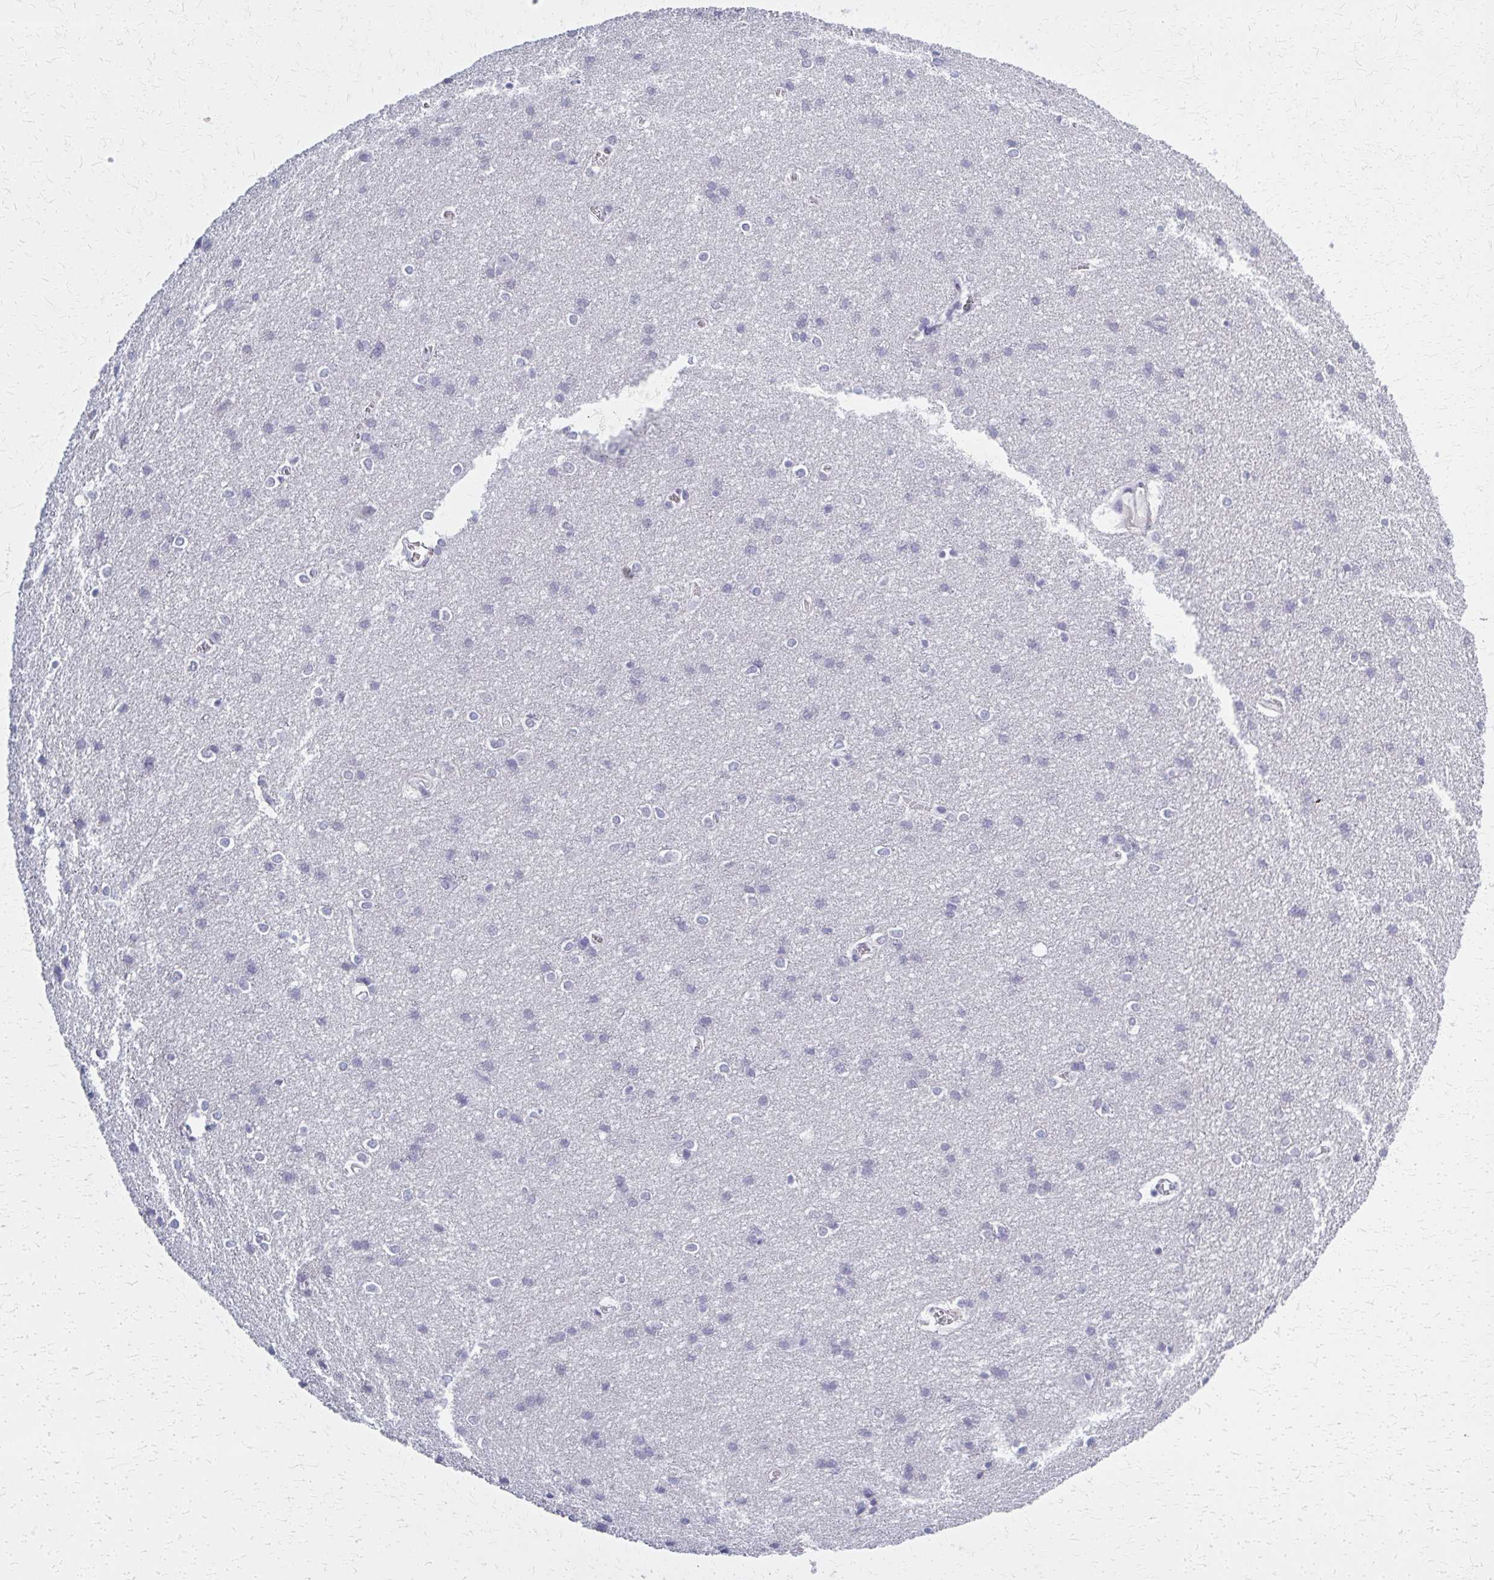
{"staining": {"intensity": "negative", "quantity": "none", "location": "none"}, "tissue": "cerebral cortex", "cell_type": "Endothelial cells", "image_type": "normal", "snomed": [{"axis": "morphology", "description": "Normal tissue, NOS"}, {"axis": "topography", "description": "Cerebral cortex"}], "caption": "Endothelial cells are negative for brown protein staining in unremarkable cerebral cortex. The staining is performed using DAB brown chromogen with nuclei counter-stained in using hematoxylin.", "gene": "CASQ2", "patient": {"sex": "male", "age": 37}}